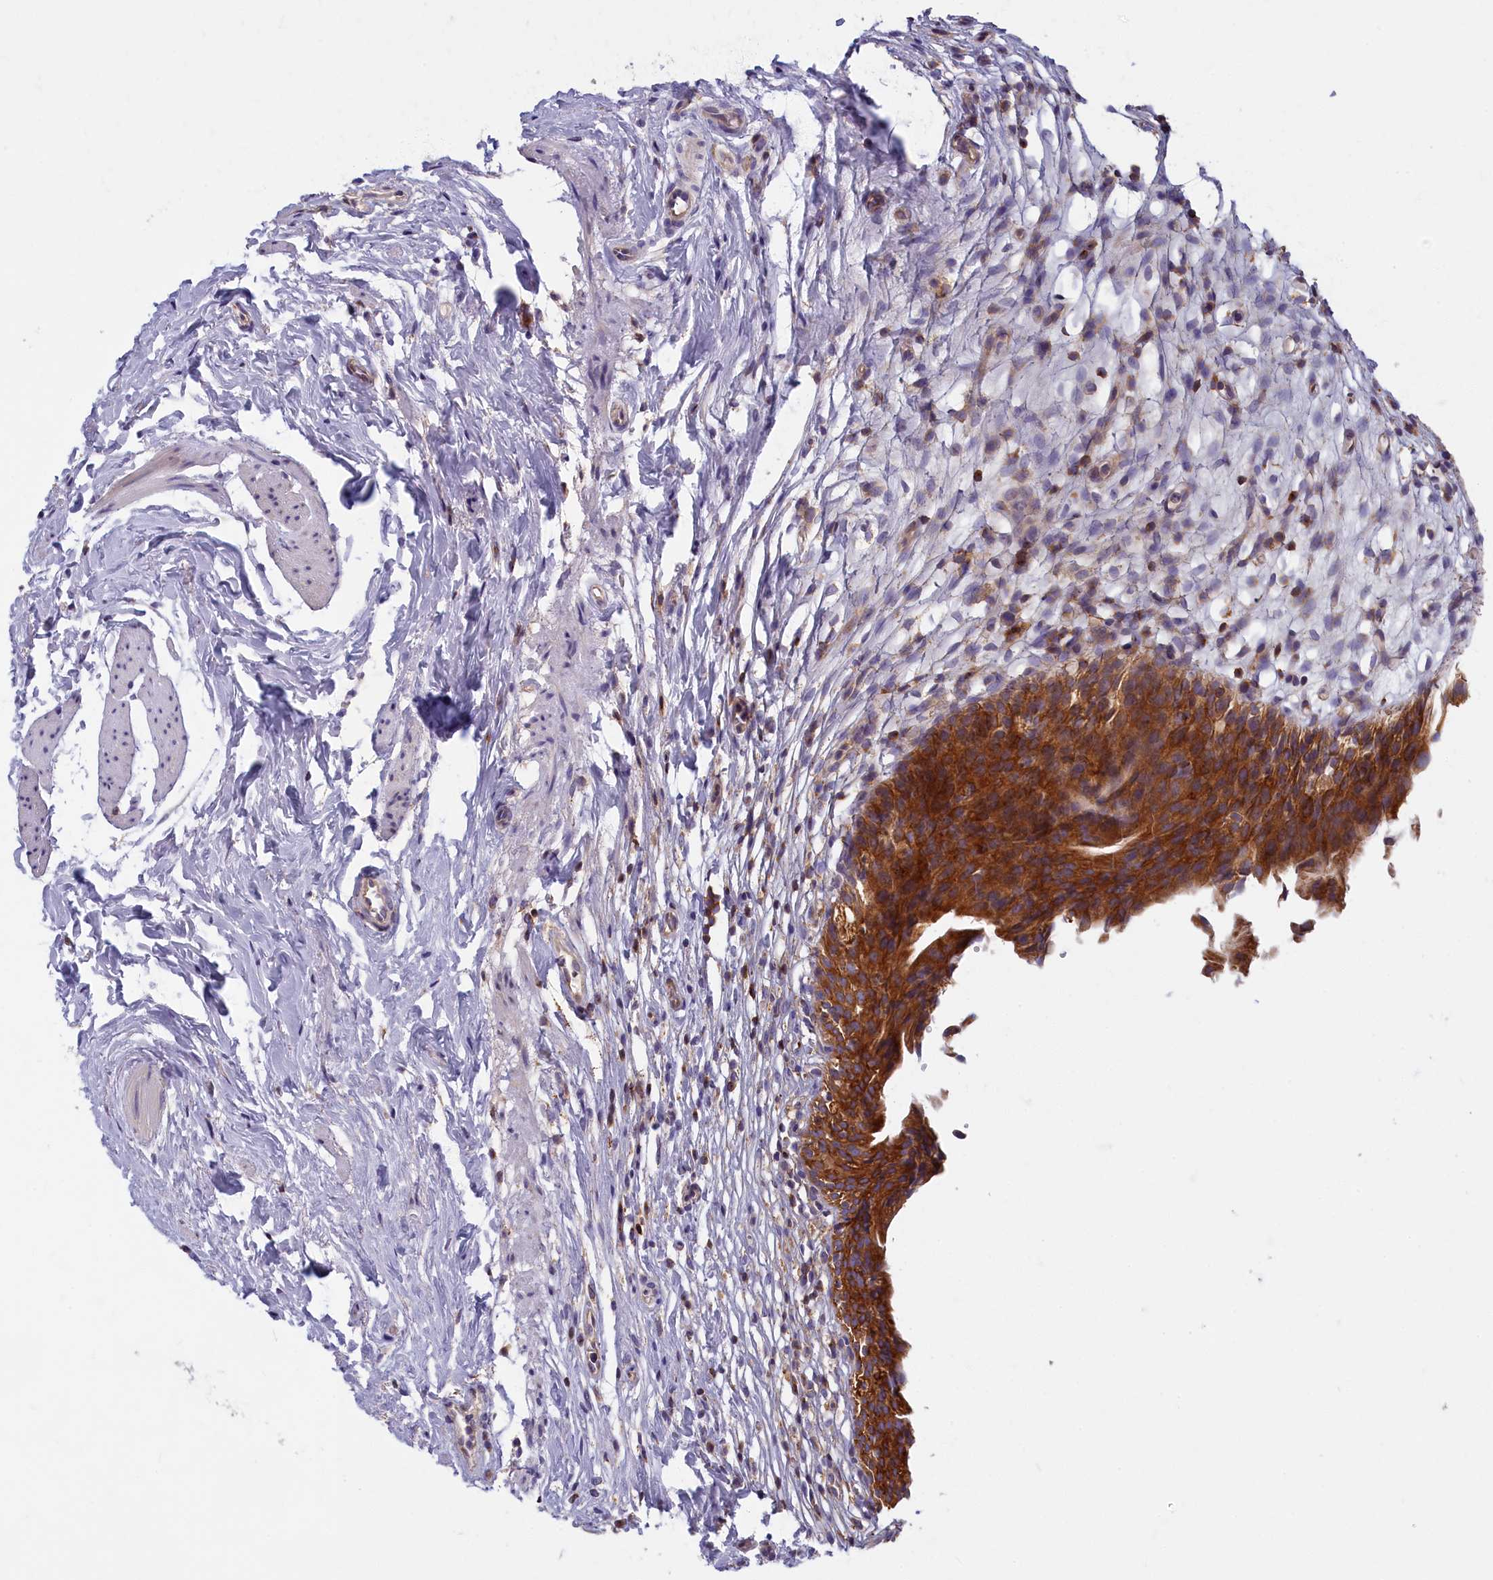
{"staining": {"intensity": "strong", "quantity": ">75%", "location": "cytoplasmic/membranous"}, "tissue": "urinary bladder", "cell_type": "Urothelial cells", "image_type": "normal", "snomed": [{"axis": "morphology", "description": "Normal tissue, NOS"}, {"axis": "morphology", "description": "Inflammation, NOS"}, {"axis": "topography", "description": "Urinary bladder"}], "caption": "Immunohistochemical staining of benign urinary bladder exhibits >75% levels of strong cytoplasmic/membranous protein positivity in about >75% of urothelial cells.", "gene": "NOL10", "patient": {"sex": "male", "age": 63}}